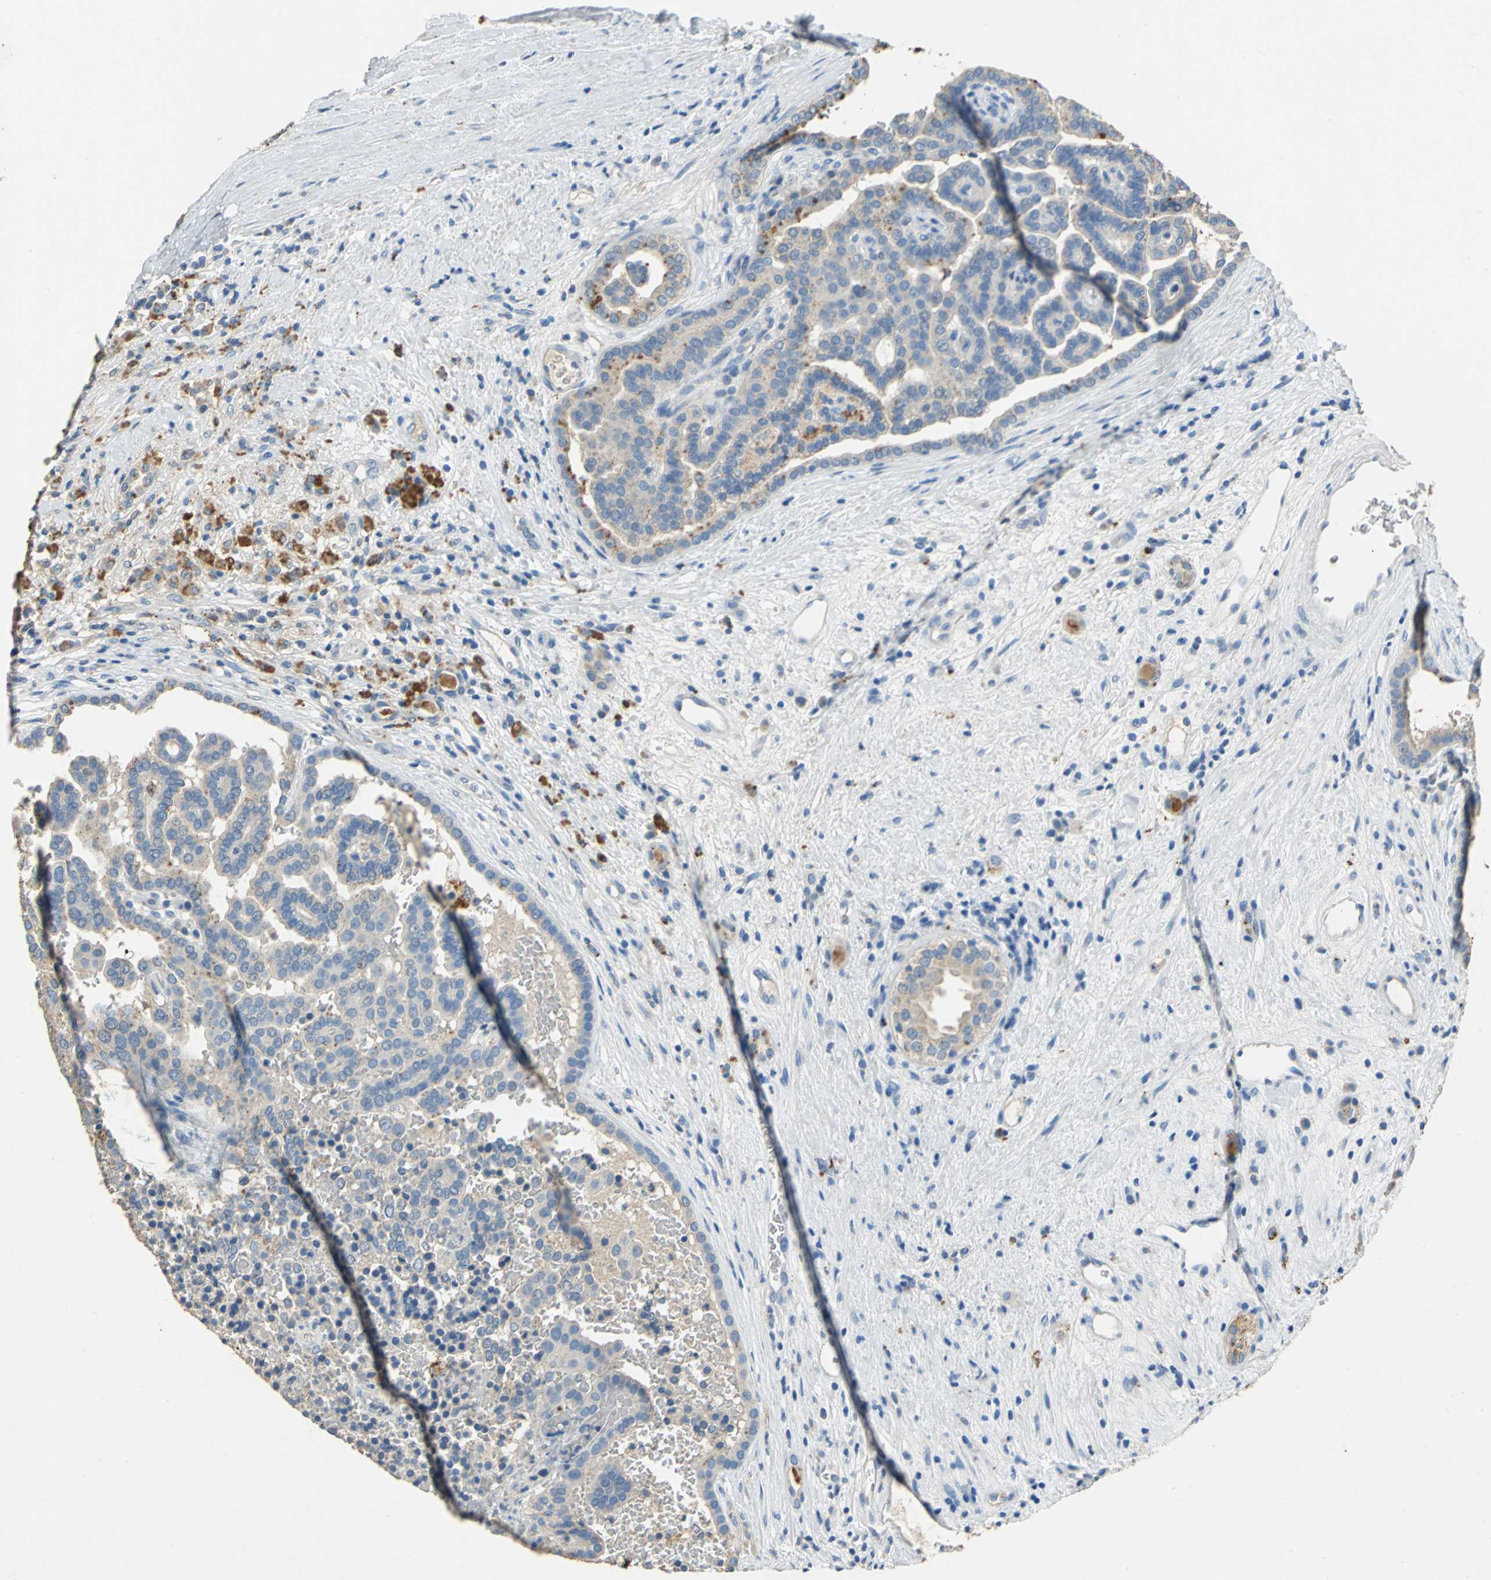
{"staining": {"intensity": "weak", "quantity": ">75%", "location": "cytoplasmic/membranous"}, "tissue": "renal cancer", "cell_type": "Tumor cells", "image_type": "cancer", "snomed": [{"axis": "morphology", "description": "Adenocarcinoma, NOS"}, {"axis": "topography", "description": "Kidney"}], "caption": "Brown immunohistochemical staining in adenocarcinoma (renal) demonstrates weak cytoplasmic/membranous expression in about >75% of tumor cells.", "gene": "ADAMTS5", "patient": {"sex": "male", "age": 61}}